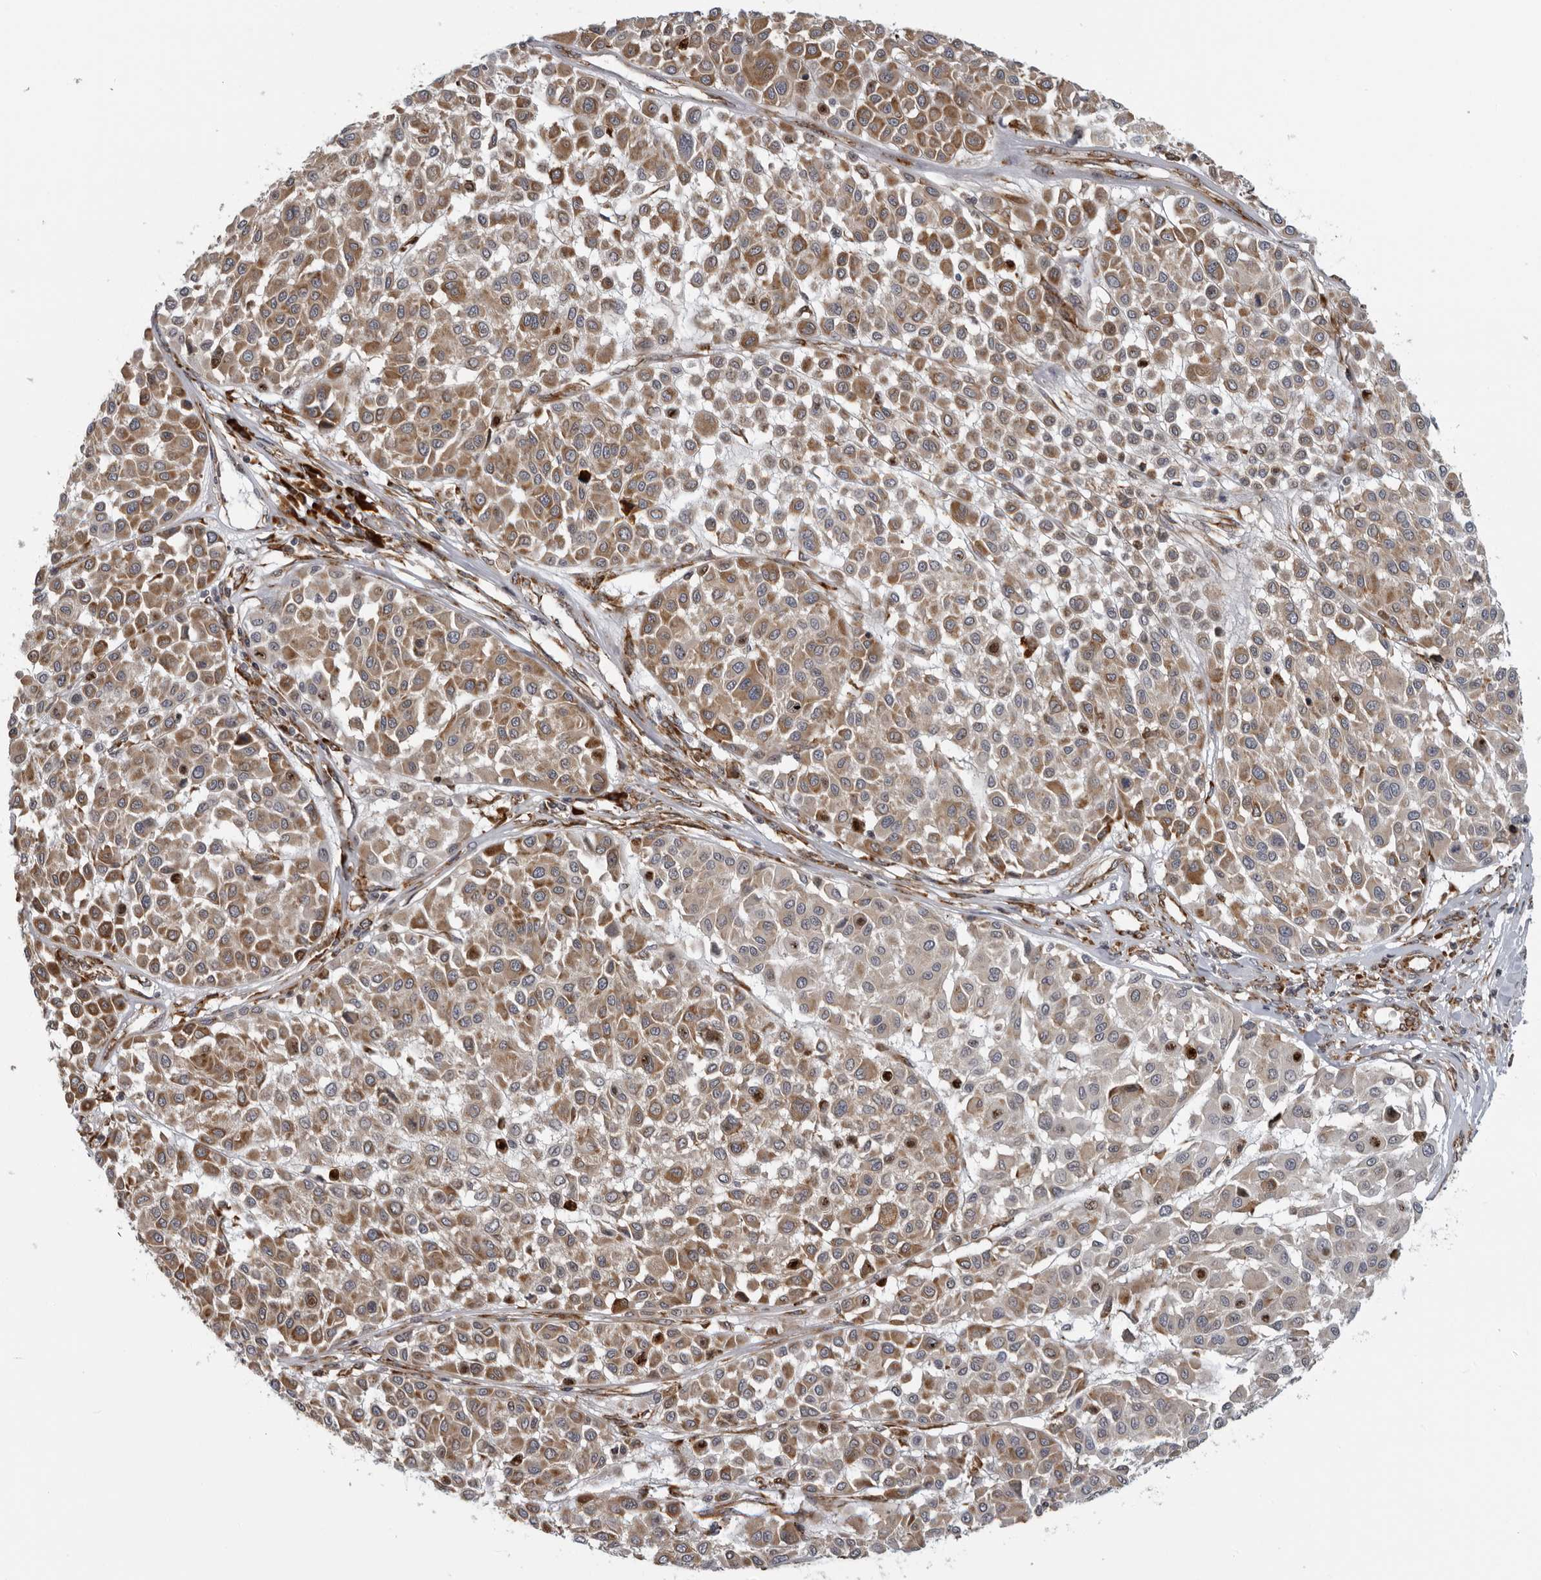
{"staining": {"intensity": "moderate", "quantity": ">75%", "location": "cytoplasmic/membranous"}, "tissue": "melanoma", "cell_type": "Tumor cells", "image_type": "cancer", "snomed": [{"axis": "morphology", "description": "Malignant melanoma, Metastatic site"}, {"axis": "topography", "description": "Soft tissue"}], "caption": "Immunohistochemical staining of human malignant melanoma (metastatic site) displays moderate cytoplasmic/membranous protein positivity in approximately >75% of tumor cells. (DAB = brown stain, brightfield microscopy at high magnification).", "gene": "ALPK2", "patient": {"sex": "male", "age": 41}}